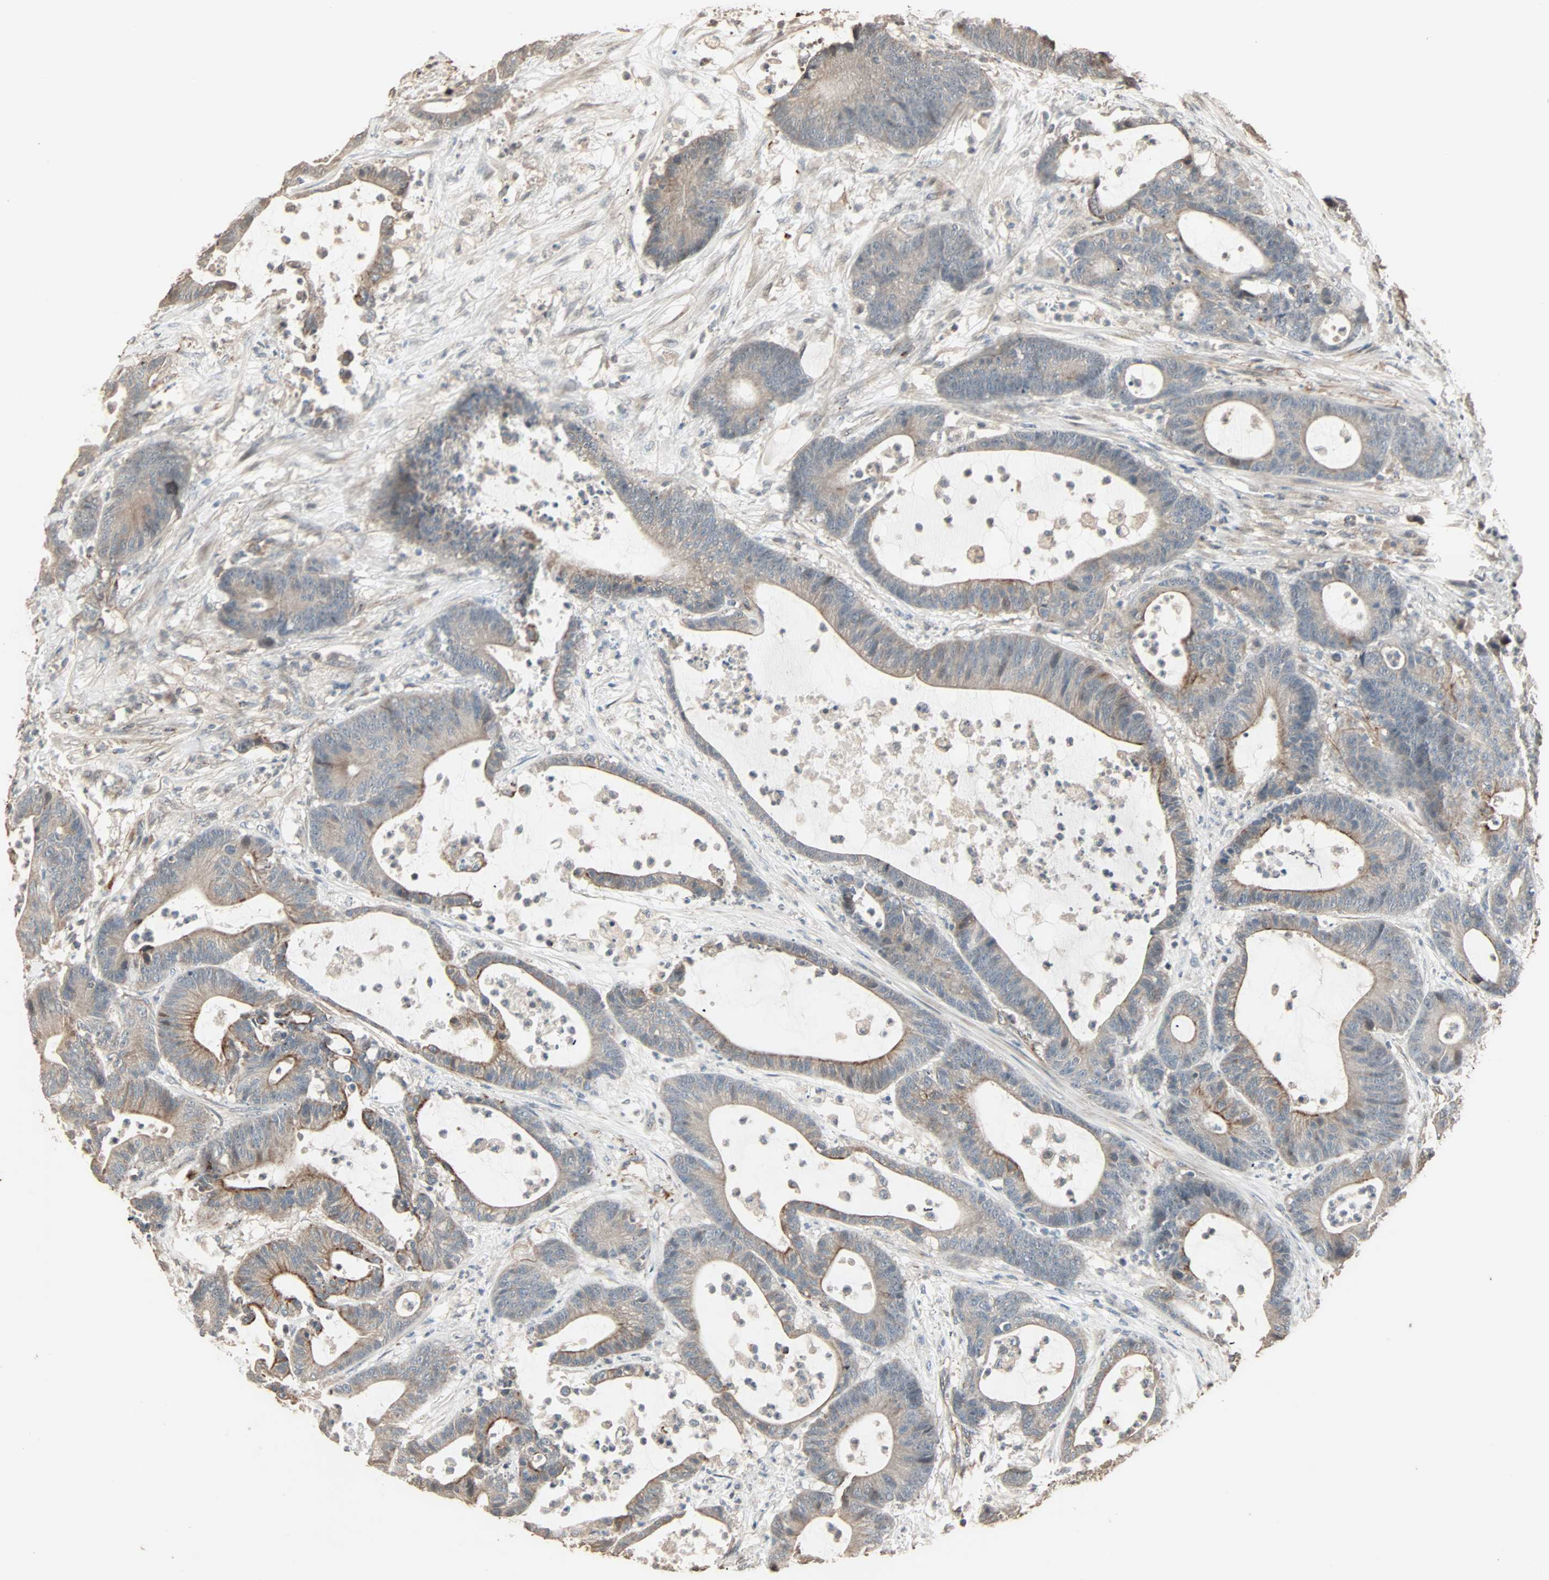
{"staining": {"intensity": "weak", "quantity": "25%-75%", "location": "cytoplasmic/membranous"}, "tissue": "colorectal cancer", "cell_type": "Tumor cells", "image_type": "cancer", "snomed": [{"axis": "morphology", "description": "Adenocarcinoma, NOS"}, {"axis": "topography", "description": "Colon"}], "caption": "IHC (DAB) staining of colorectal adenocarcinoma reveals weak cytoplasmic/membranous protein positivity in about 25%-75% of tumor cells. Immunohistochemistry stains the protein in brown and the nuclei are stained blue.", "gene": "CALCRL", "patient": {"sex": "female", "age": 84}}